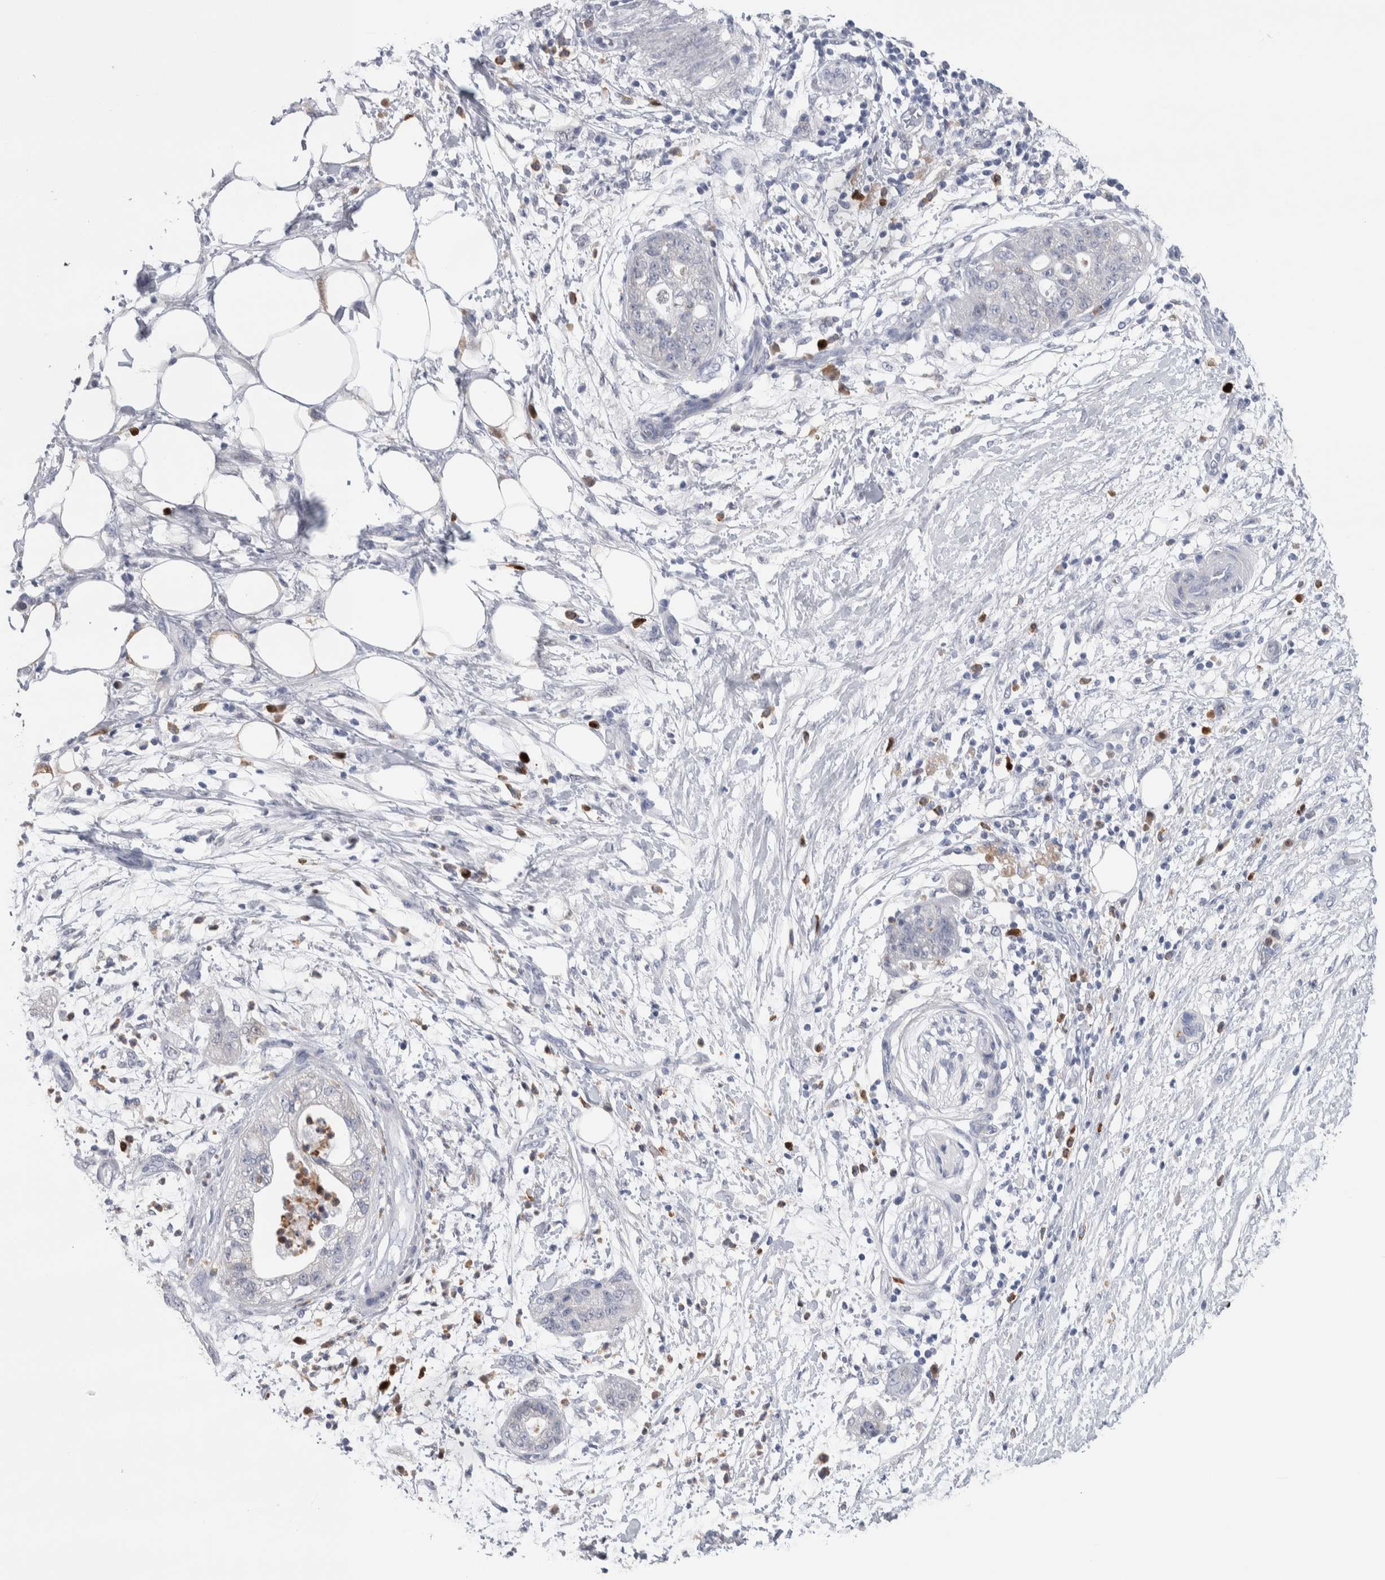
{"staining": {"intensity": "negative", "quantity": "none", "location": "none"}, "tissue": "pancreatic cancer", "cell_type": "Tumor cells", "image_type": "cancer", "snomed": [{"axis": "morphology", "description": "Adenocarcinoma, NOS"}, {"axis": "topography", "description": "Pancreas"}], "caption": "Tumor cells are negative for brown protein staining in pancreatic cancer.", "gene": "LURAP1L", "patient": {"sex": "female", "age": 78}}